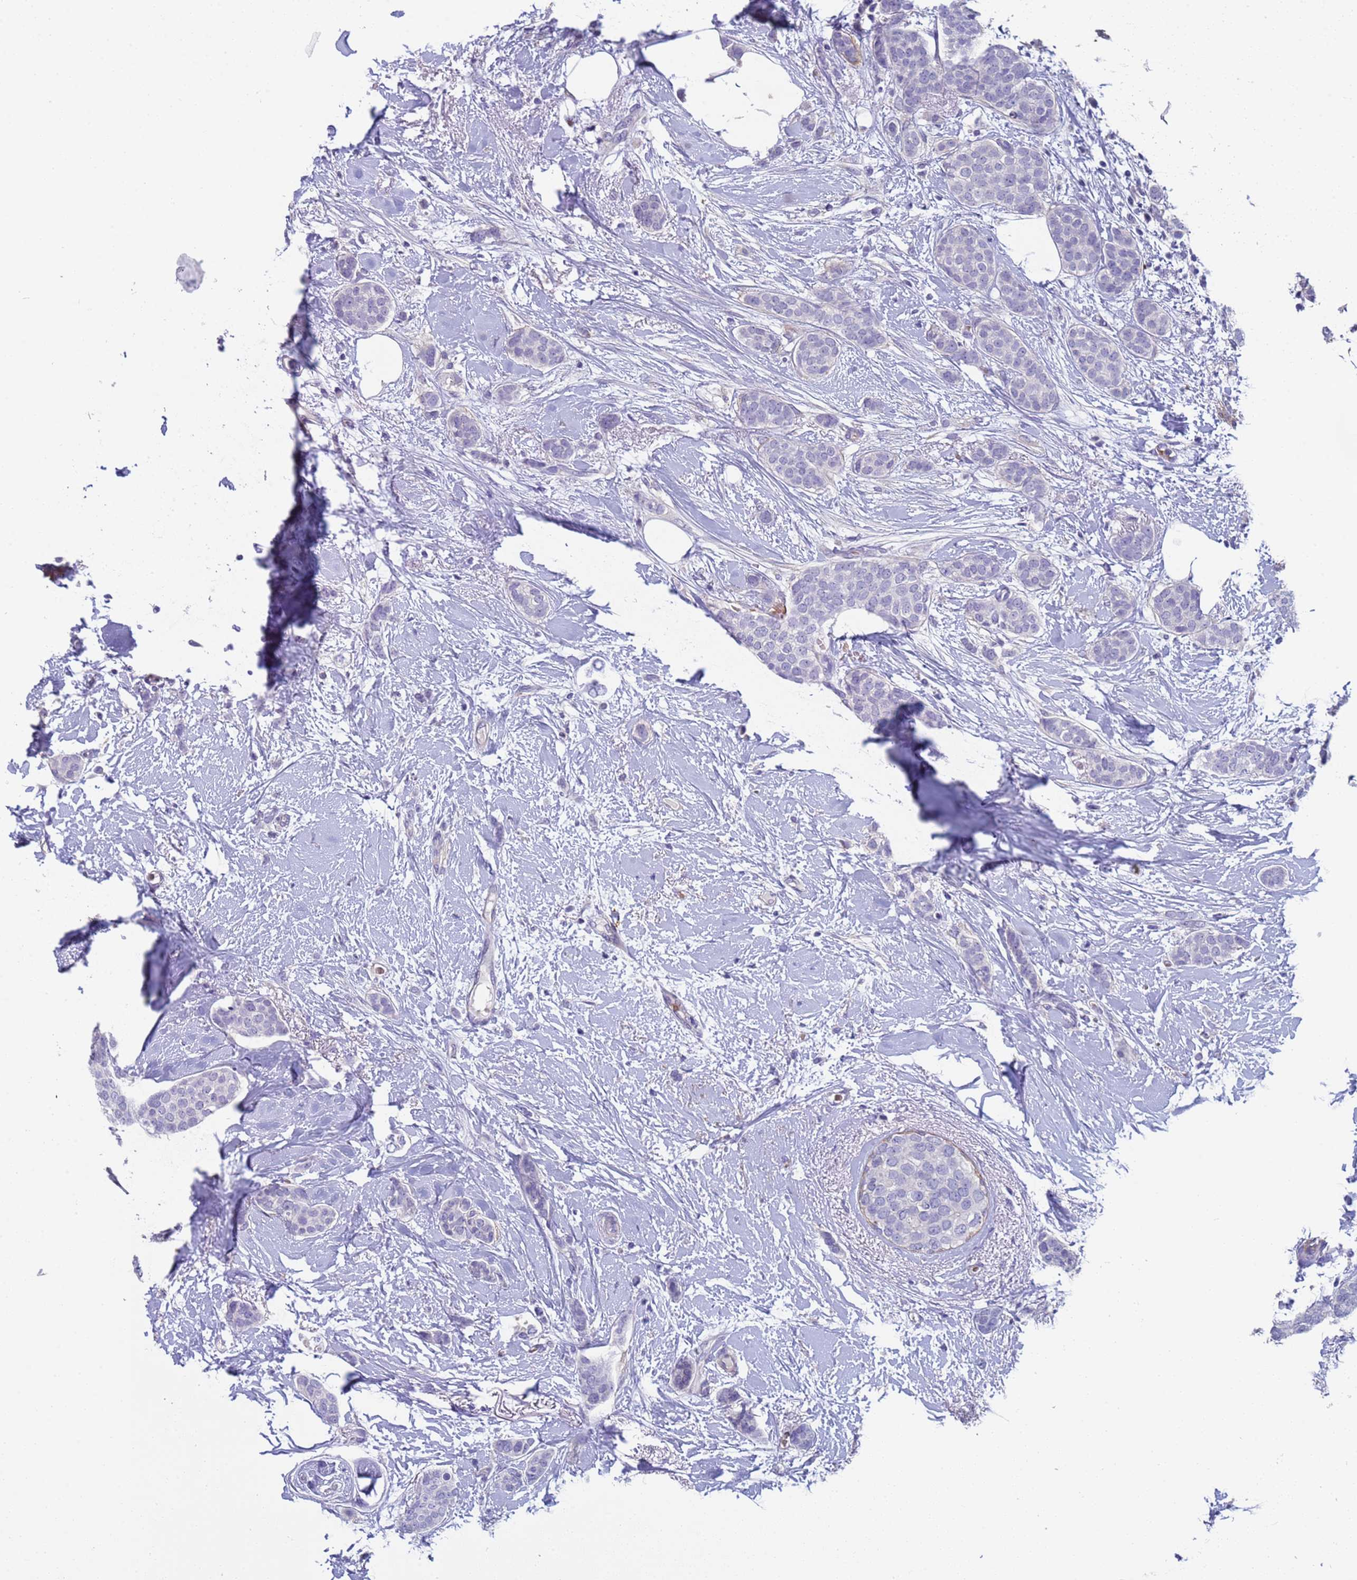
{"staining": {"intensity": "negative", "quantity": "none", "location": "none"}, "tissue": "breast cancer", "cell_type": "Tumor cells", "image_type": "cancer", "snomed": [{"axis": "morphology", "description": "Duct carcinoma"}, {"axis": "topography", "description": "Breast"}], "caption": "IHC image of neoplastic tissue: breast cancer stained with DAB demonstrates no significant protein positivity in tumor cells. (Brightfield microscopy of DAB IHC at high magnification).", "gene": "KBTBD3", "patient": {"sex": "female", "age": 72}}